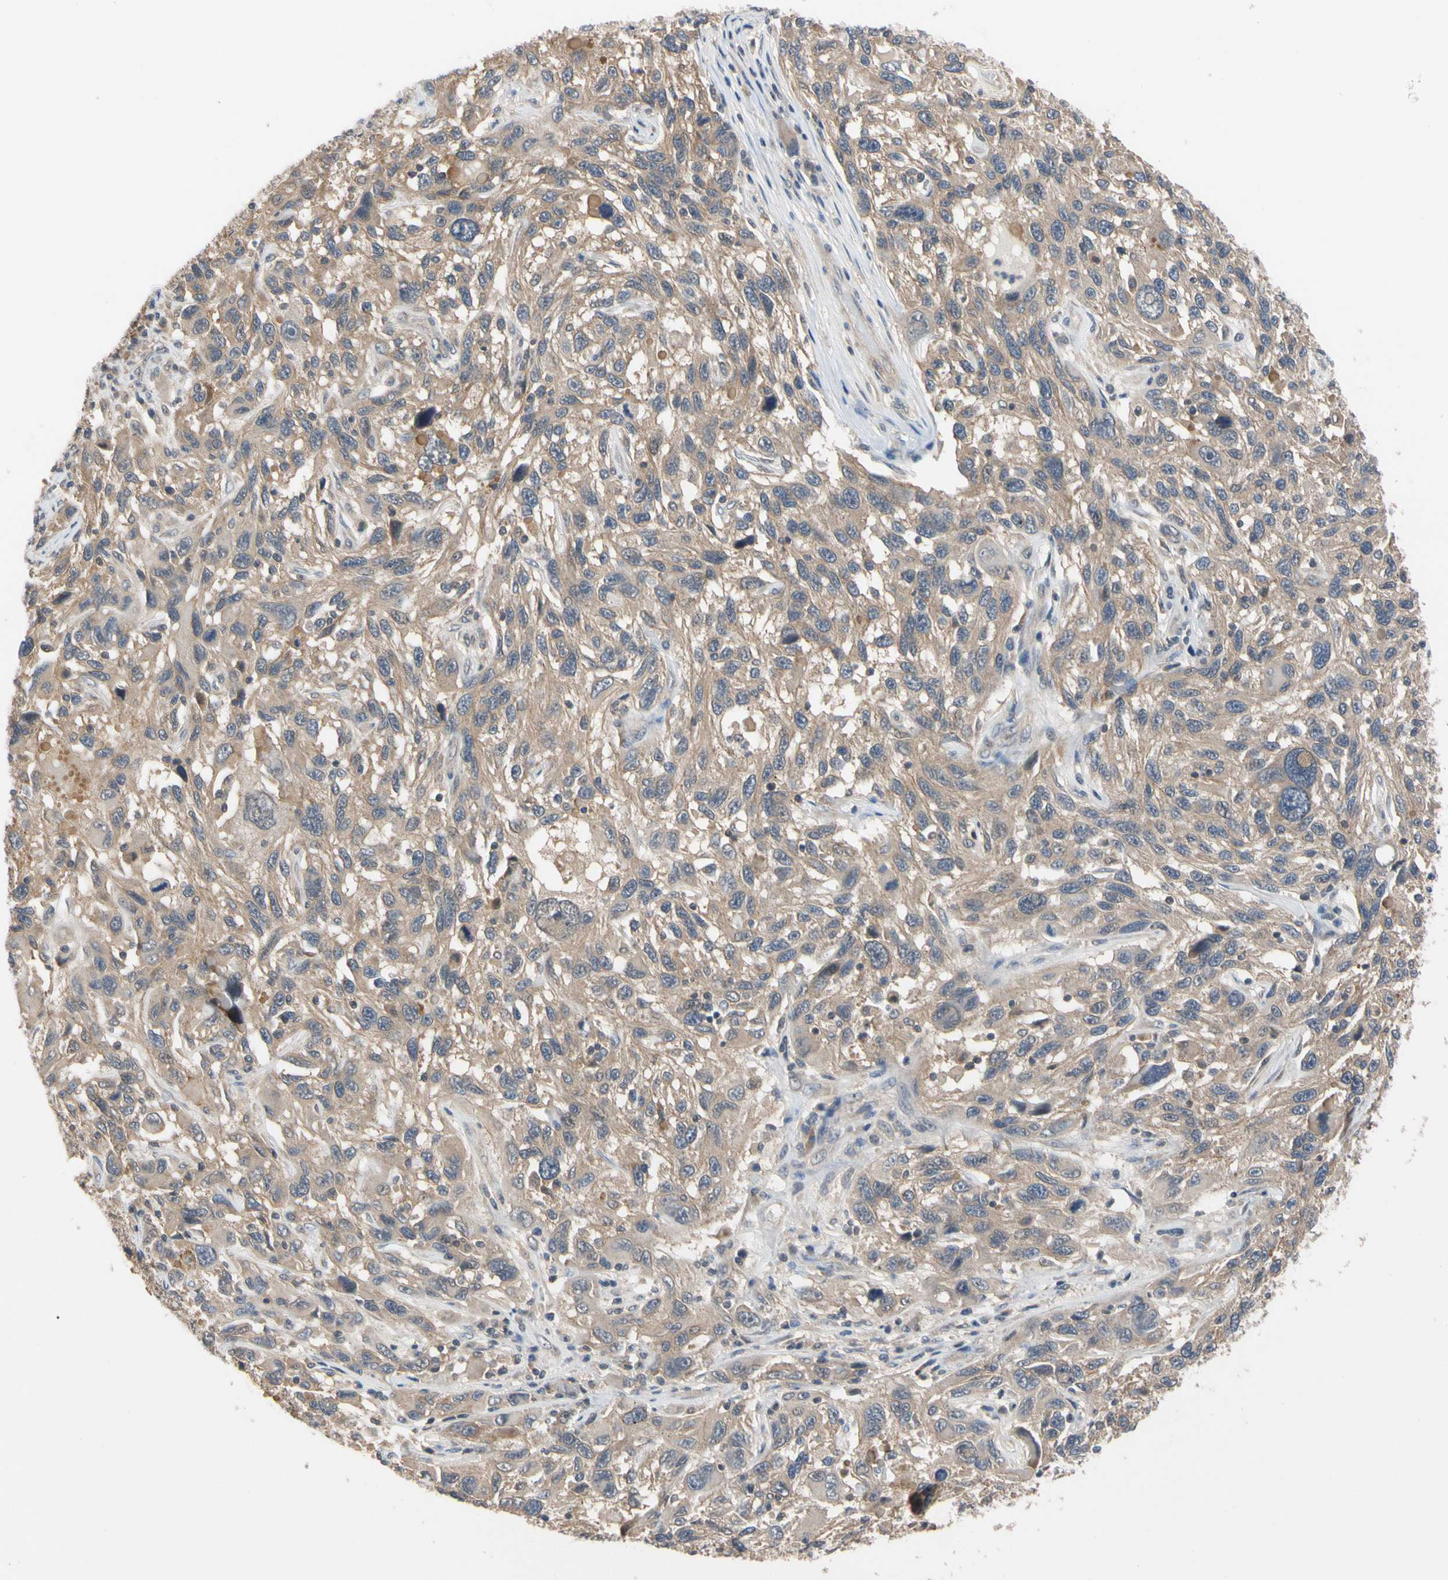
{"staining": {"intensity": "moderate", "quantity": ">75%", "location": "cytoplasmic/membranous"}, "tissue": "melanoma", "cell_type": "Tumor cells", "image_type": "cancer", "snomed": [{"axis": "morphology", "description": "Malignant melanoma, NOS"}, {"axis": "topography", "description": "Skin"}], "caption": "Tumor cells exhibit medium levels of moderate cytoplasmic/membranous positivity in approximately >75% of cells in malignant melanoma.", "gene": "DPP8", "patient": {"sex": "male", "age": 53}}